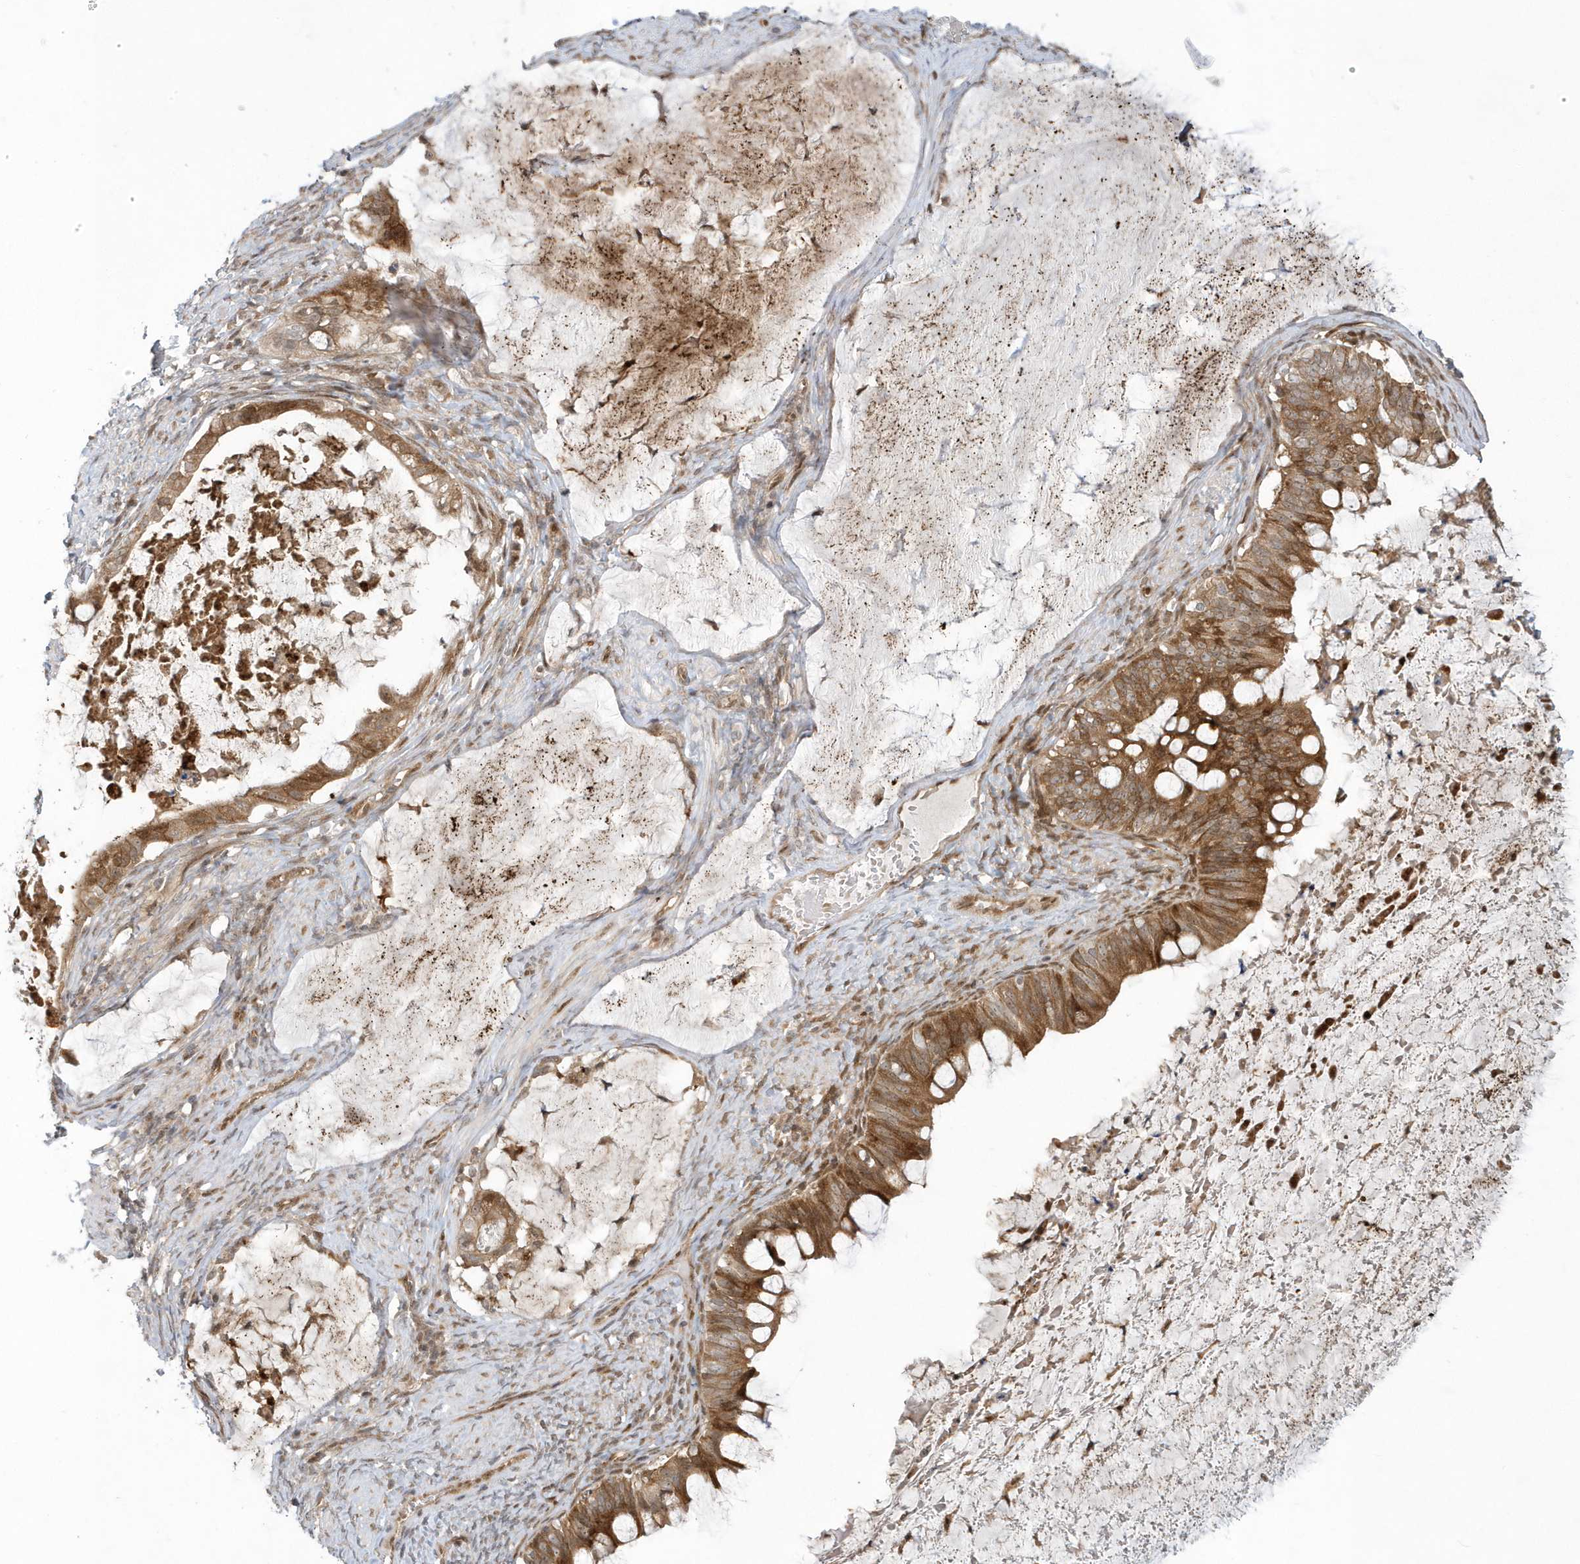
{"staining": {"intensity": "moderate", "quantity": ">75%", "location": "cytoplasmic/membranous"}, "tissue": "ovarian cancer", "cell_type": "Tumor cells", "image_type": "cancer", "snomed": [{"axis": "morphology", "description": "Cystadenocarcinoma, mucinous, NOS"}, {"axis": "topography", "description": "Ovary"}], "caption": "Immunohistochemical staining of human ovarian cancer reveals moderate cytoplasmic/membranous protein expression in about >75% of tumor cells.", "gene": "ATG4A", "patient": {"sex": "female", "age": 61}}